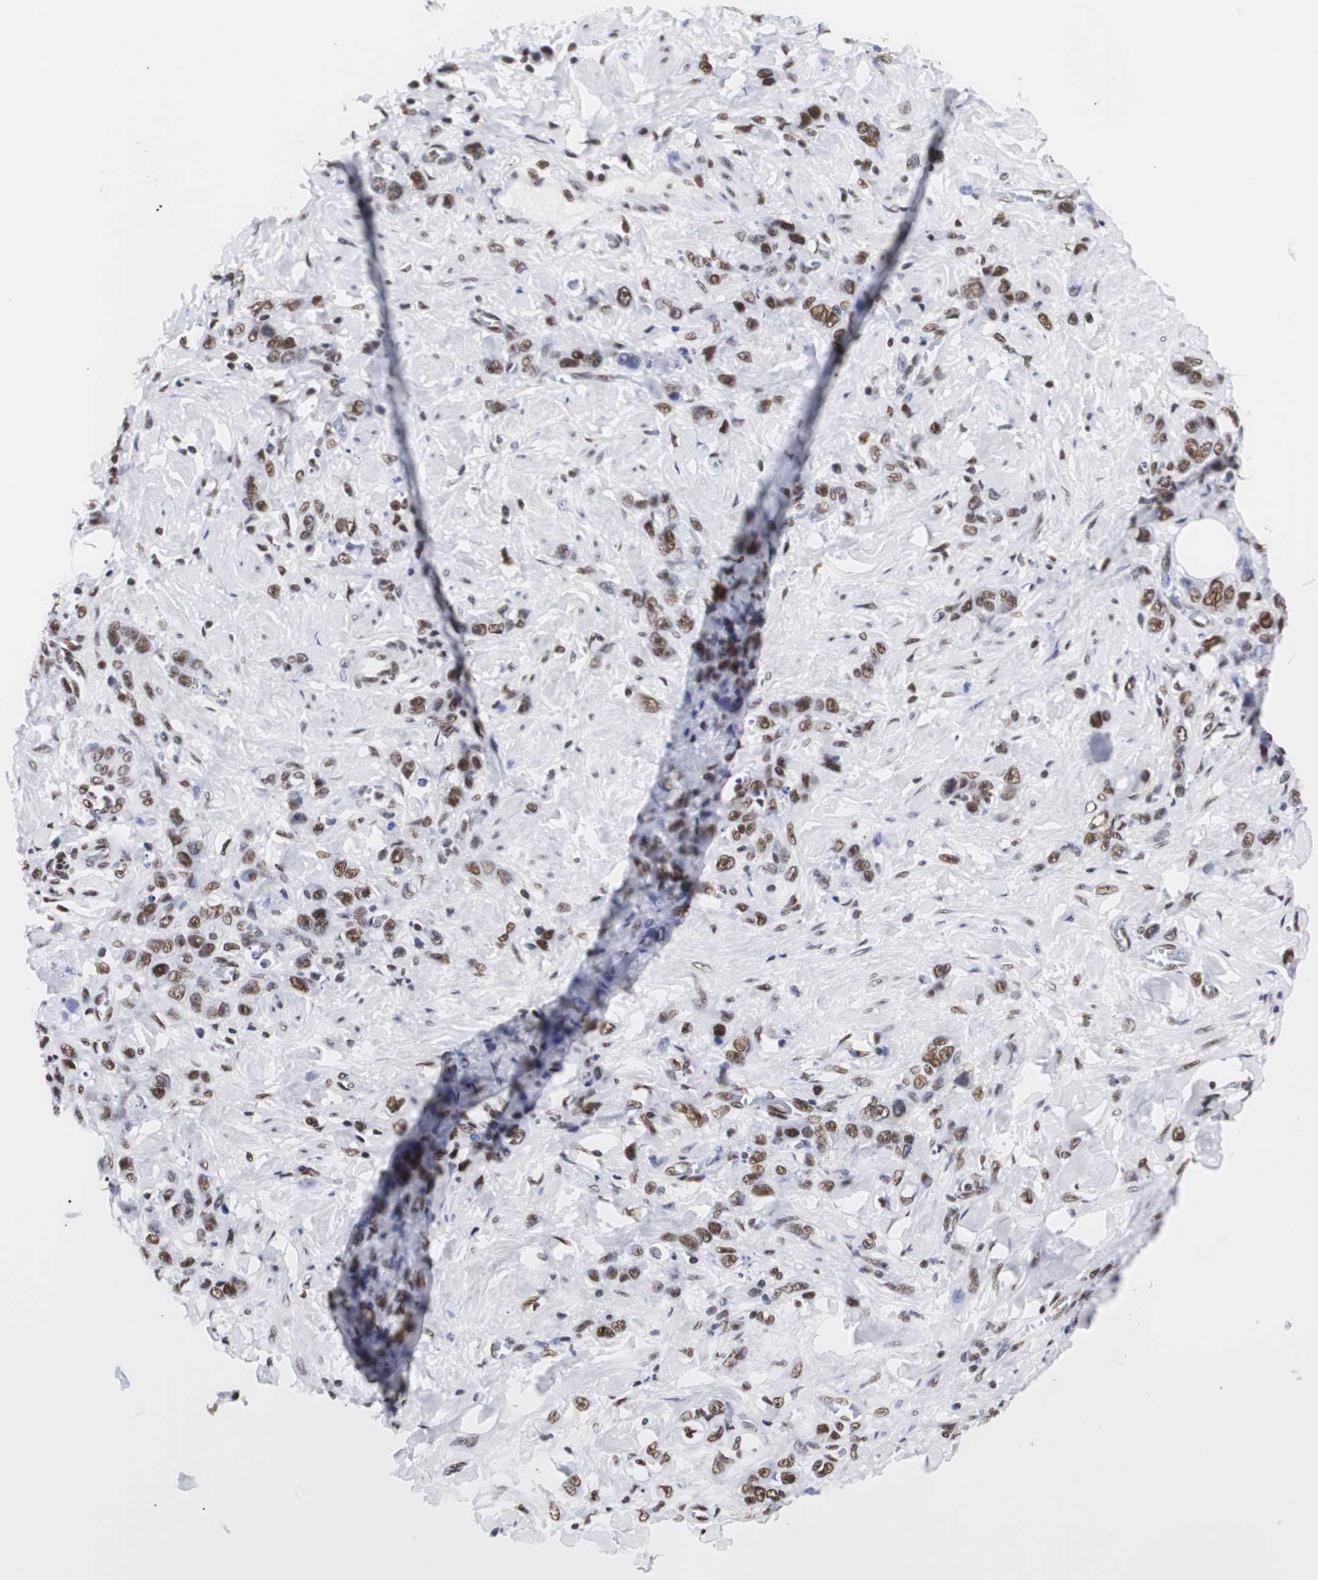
{"staining": {"intensity": "strong", "quantity": ">75%", "location": "nuclear"}, "tissue": "stomach cancer", "cell_type": "Tumor cells", "image_type": "cancer", "snomed": [{"axis": "morphology", "description": "Adenocarcinoma, NOS"}, {"axis": "topography", "description": "Stomach"}], "caption": "Immunohistochemistry of human stomach cancer (adenocarcinoma) exhibits high levels of strong nuclear expression in about >75% of tumor cells. (DAB = brown stain, brightfield microscopy at high magnification).", "gene": "HNRNPH2", "patient": {"sex": "male", "age": 82}}